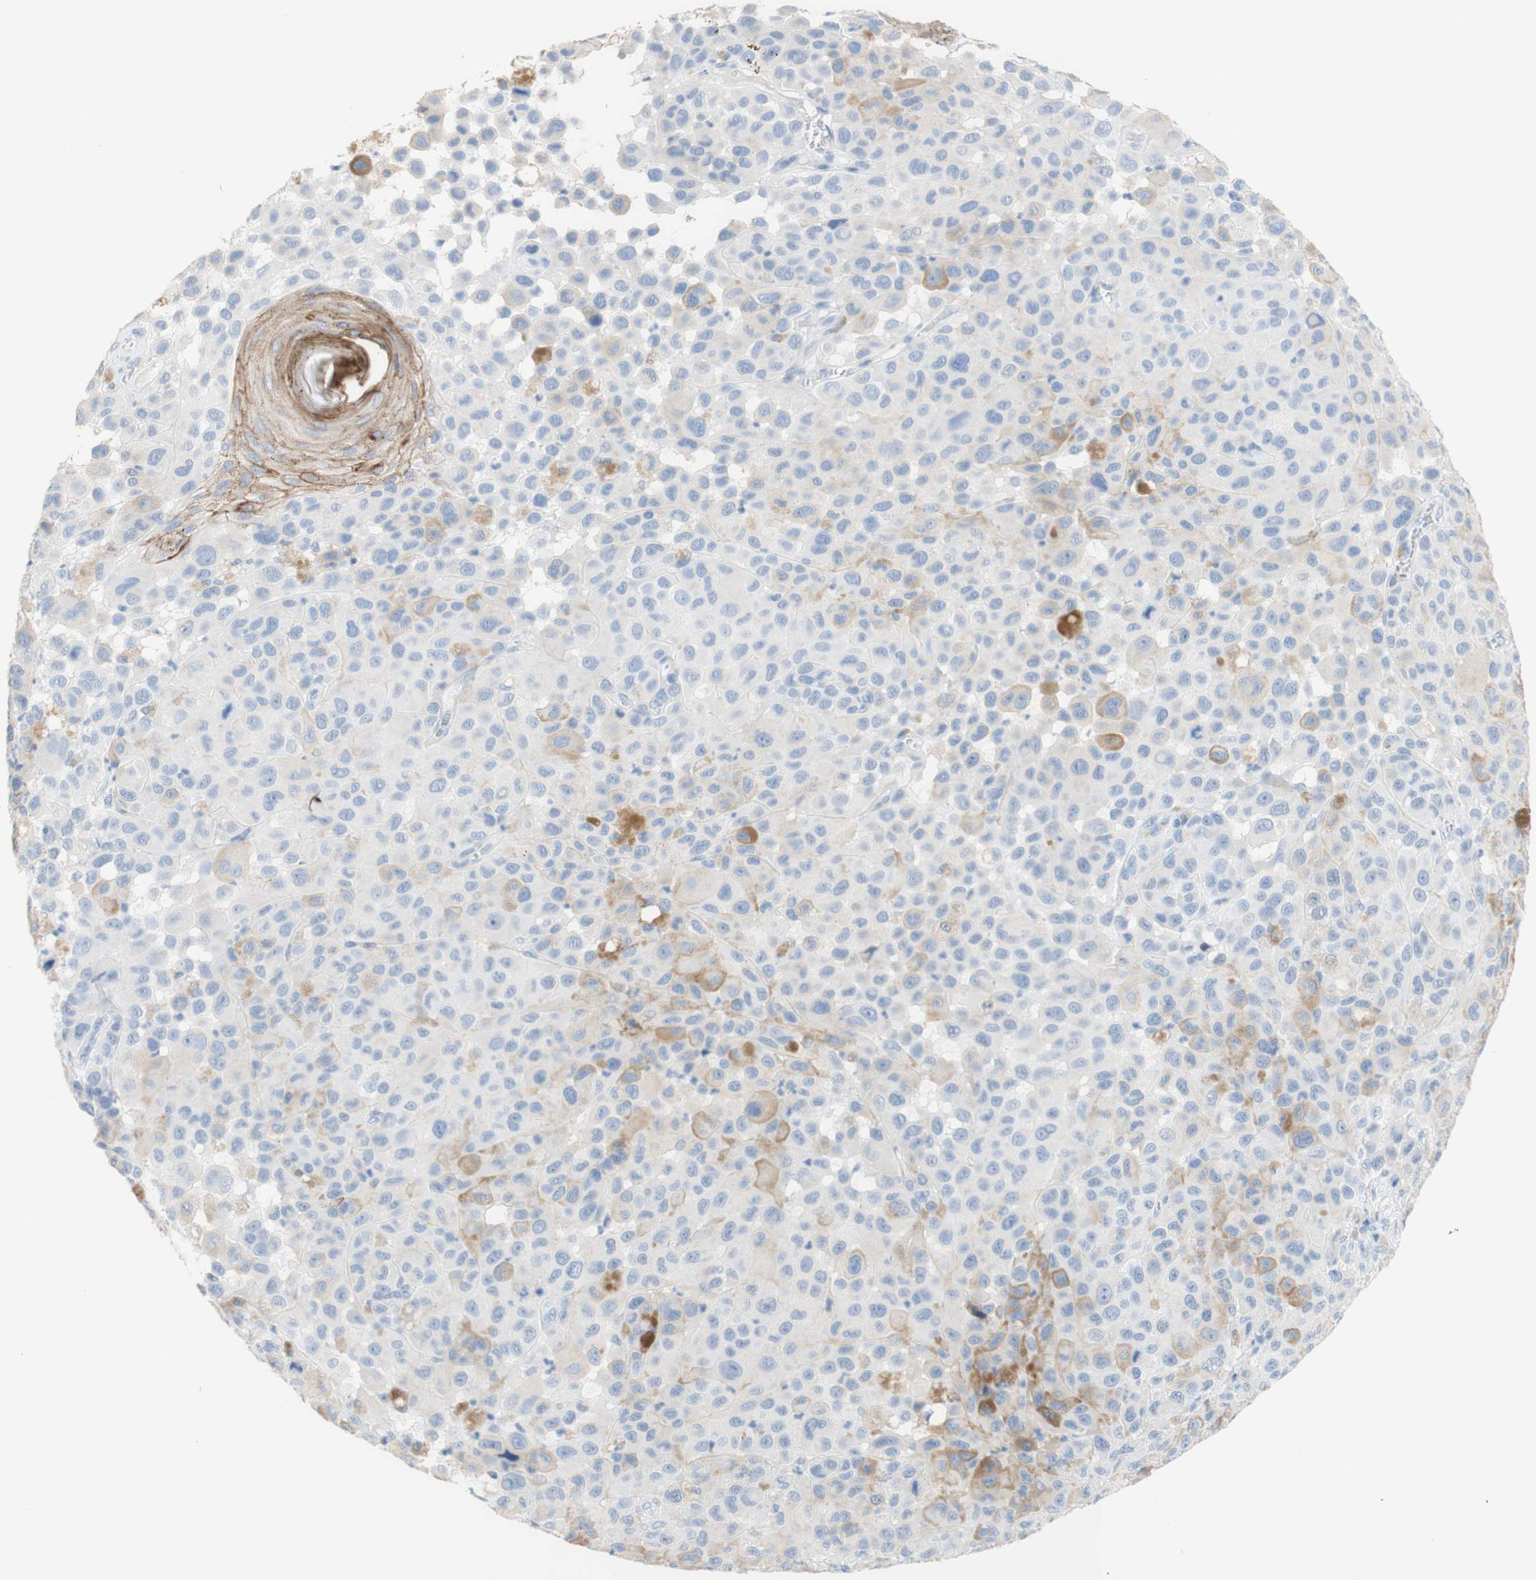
{"staining": {"intensity": "moderate", "quantity": "<25%", "location": "cytoplasmic/membranous"}, "tissue": "melanoma", "cell_type": "Tumor cells", "image_type": "cancer", "snomed": [{"axis": "morphology", "description": "Malignant melanoma, NOS"}, {"axis": "topography", "description": "Skin"}], "caption": "The micrograph shows staining of malignant melanoma, revealing moderate cytoplasmic/membranous protein staining (brown color) within tumor cells. The staining was performed using DAB, with brown indicating positive protein expression. Nuclei are stained blue with hematoxylin.", "gene": "DSC2", "patient": {"sex": "male", "age": 96}}